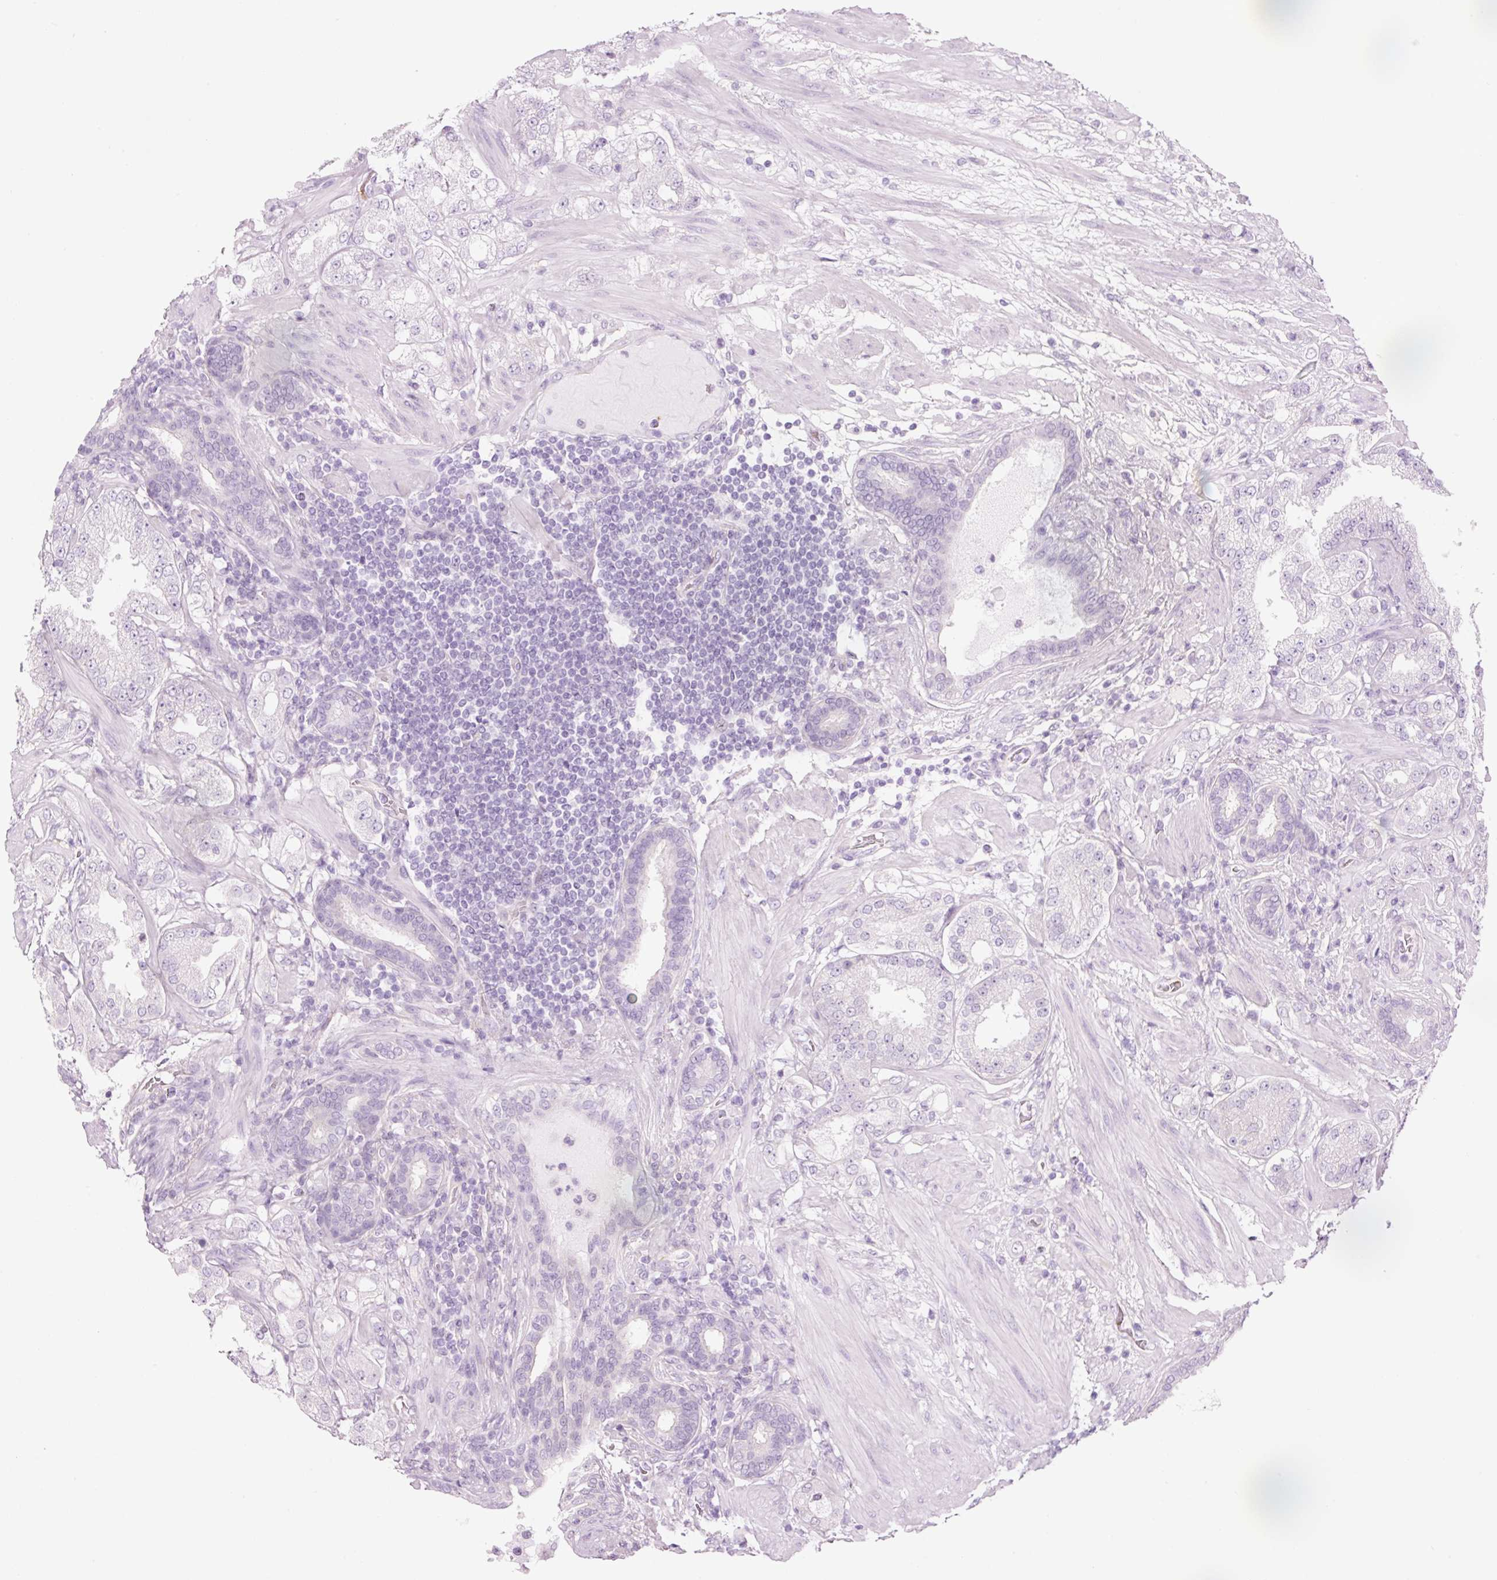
{"staining": {"intensity": "negative", "quantity": "none", "location": "none"}, "tissue": "prostate cancer", "cell_type": "Tumor cells", "image_type": "cancer", "snomed": [{"axis": "morphology", "description": "Adenocarcinoma, High grade"}, {"axis": "topography", "description": "Prostate"}], "caption": "Prostate adenocarcinoma (high-grade) stained for a protein using IHC displays no positivity tumor cells.", "gene": "HSPA4L", "patient": {"sex": "male", "age": 68}}